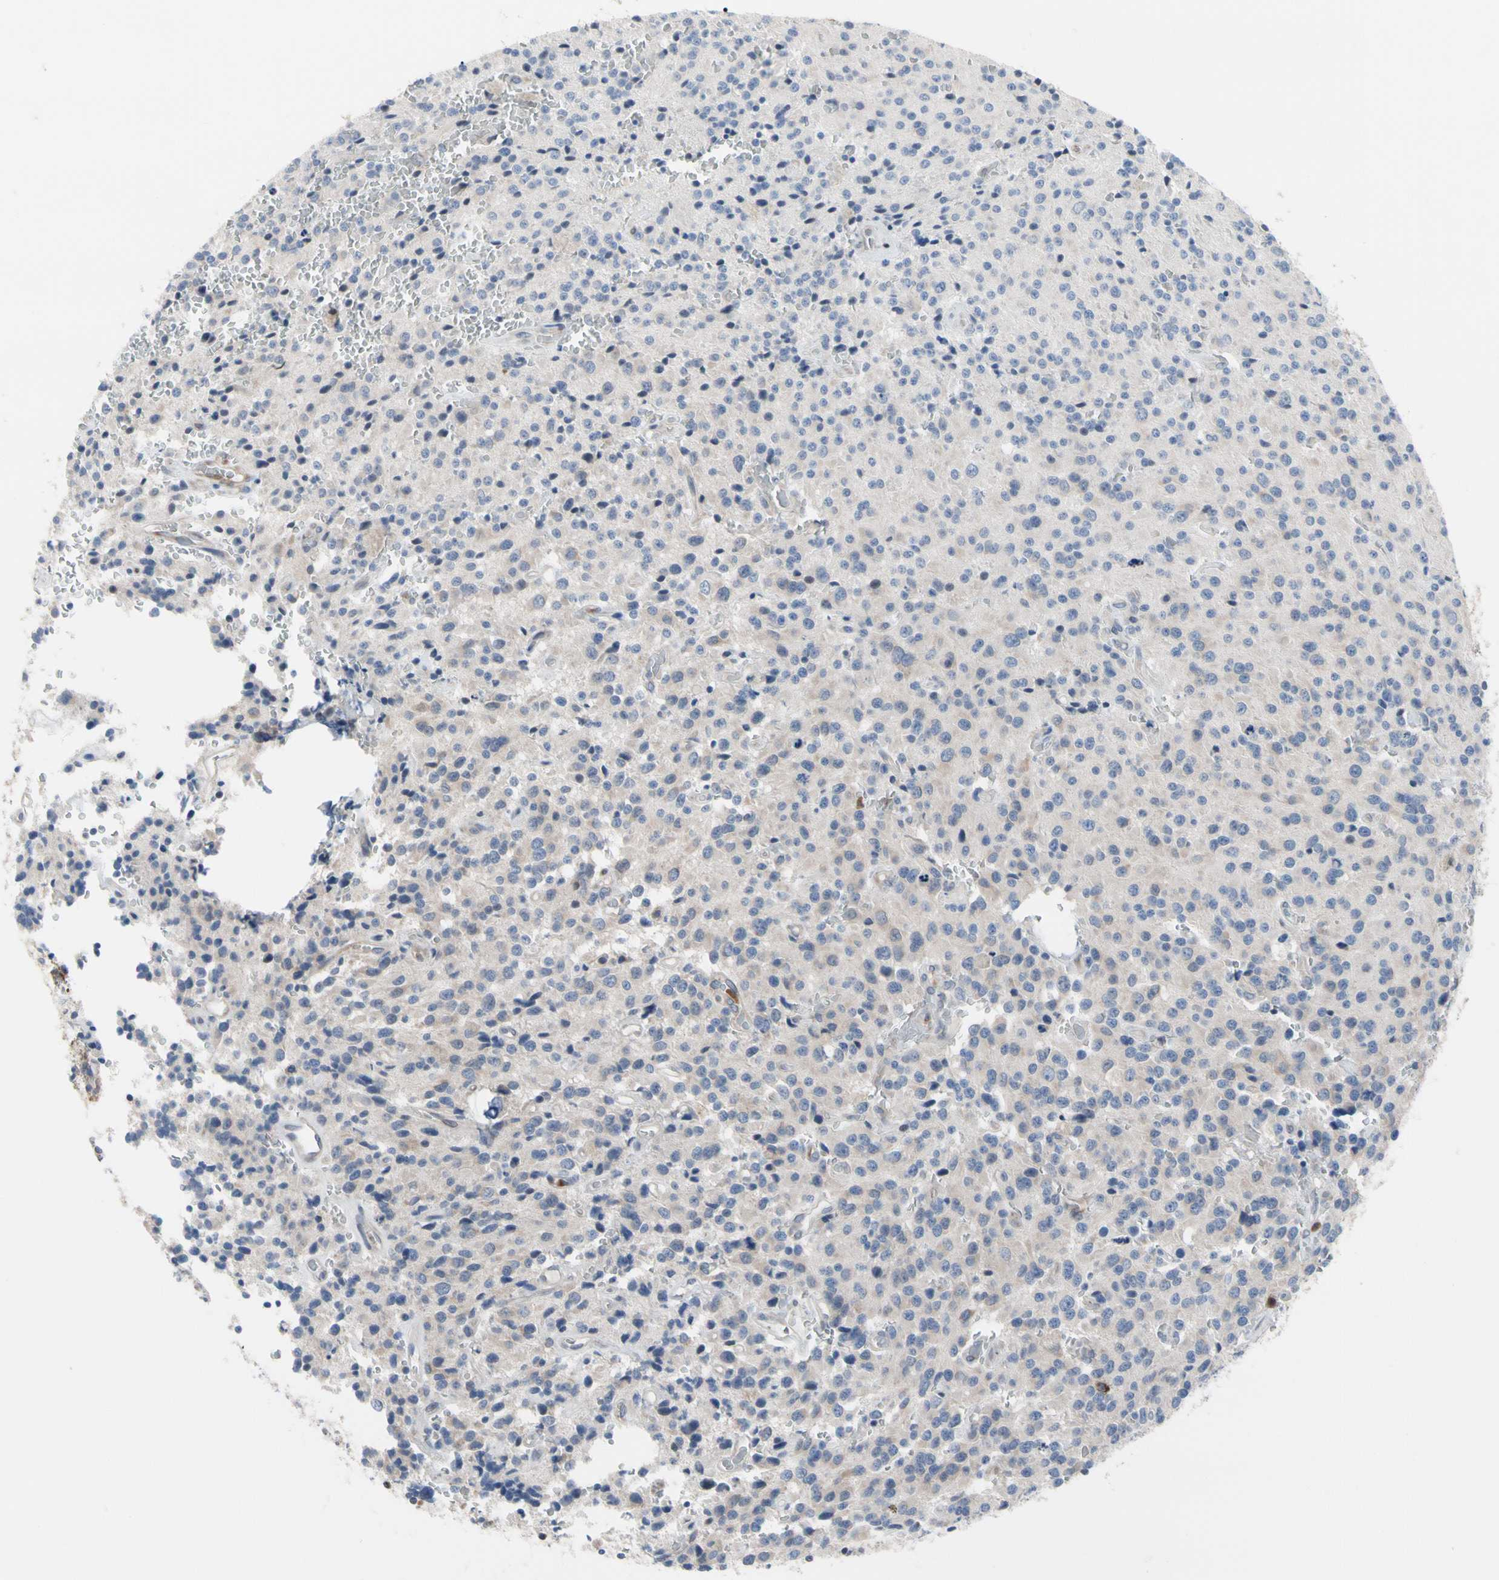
{"staining": {"intensity": "weak", "quantity": "<25%", "location": "cytoplasmic/membranous"}, "tissue": "glioma", "cell_type": "Tumor cells", "image_type": "cancer", "snomed": [{"axis": "morphology", "description": "Glioma, malignant, Low grade"}, {"axis": "topography", "description": "Brain"}], "caption": "IHC of human low-grade glioma (malignant) reveals no positivity in tumor cells. Nuclei are stained in blue.", "gene": "MCL1", "patient": {"sex": "male", "age": 58}}